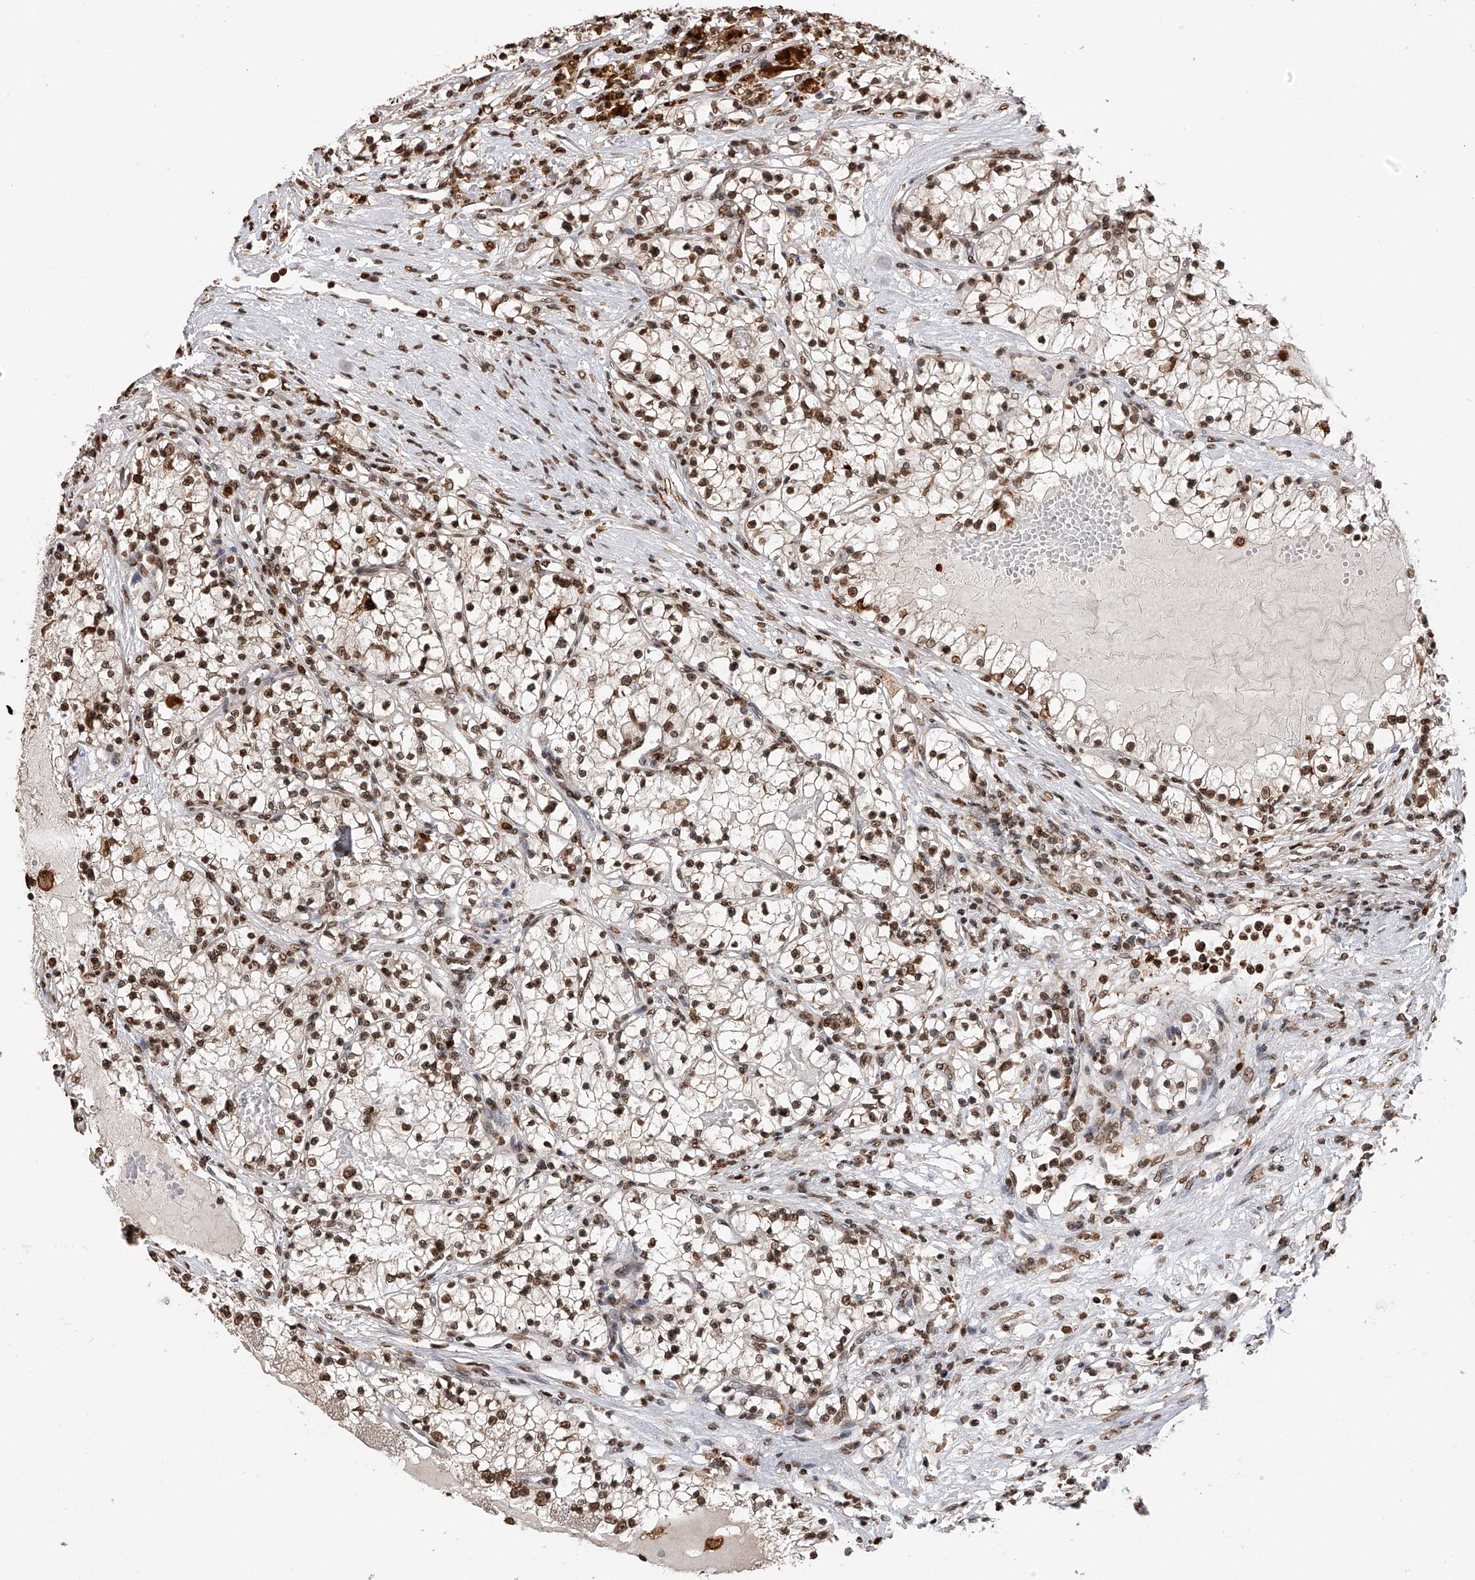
{"staining": {"intensity": "strong", "quantity": ">75%", "location": "nuclear"}, "tissue": "renal cancer", "cell_type": "Tumor cells", "image_type": "cancer", "snomed": [{"axis": "morphology", "description": "Normal tissue, NOS"}, {"axis": "morphology", "description": "Adenocarcinoma, NOS"}, {"axis": "topography", "description": "Kidney"}], "caption": "The immunohistochemical stain highlights strong nuclear staining in tumor cells of renal cancer tissue.", "gene": "CFAP410", "patient": {"sex": "male", "age": 68}}